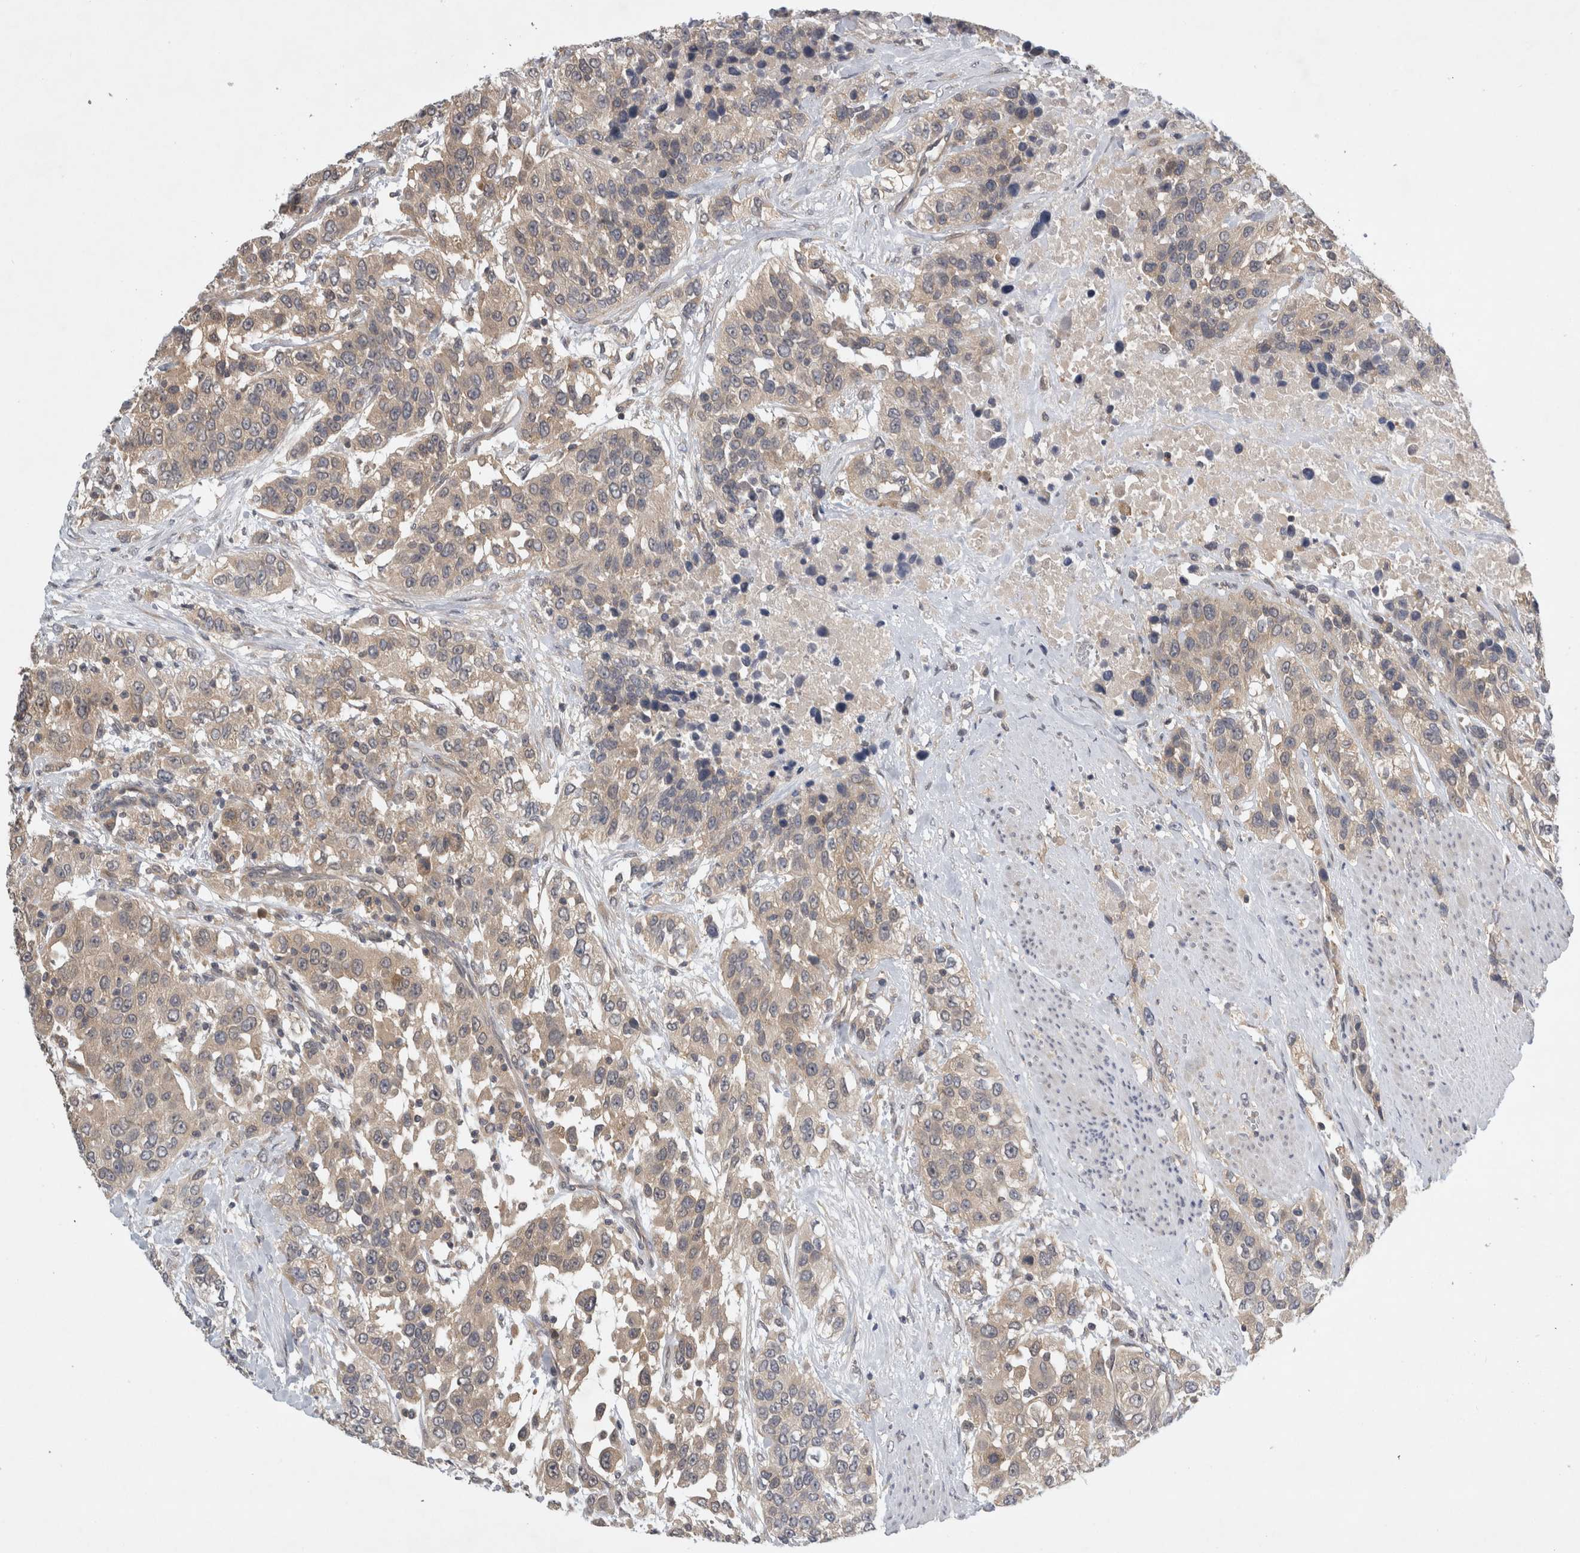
{"staining": {"intensity": "weak", "quantity": ">75%", "location": "cytoplasmic/membranous"}, "tissue": "urothelial cancer", "cell_type": "Tumor cells", "image_type": "cancer", "snomed": [{"axis": "morphology", "description": "Urothelial carcinoma, High grade"}, {"axis": "topography", "description": "Urinary bladder"}], "caption": "Immunohistochemistry (IHC) (DAB (3,3'-diaminobenzidine)) staining of urothelial carcinoma (high-grade) exhibits weak cytoplasmic/membranous protein expression in approximately >75% of tumor cells.", "gene": "AASDHPPT", "patient": {"sex": "female", "age": 80}}